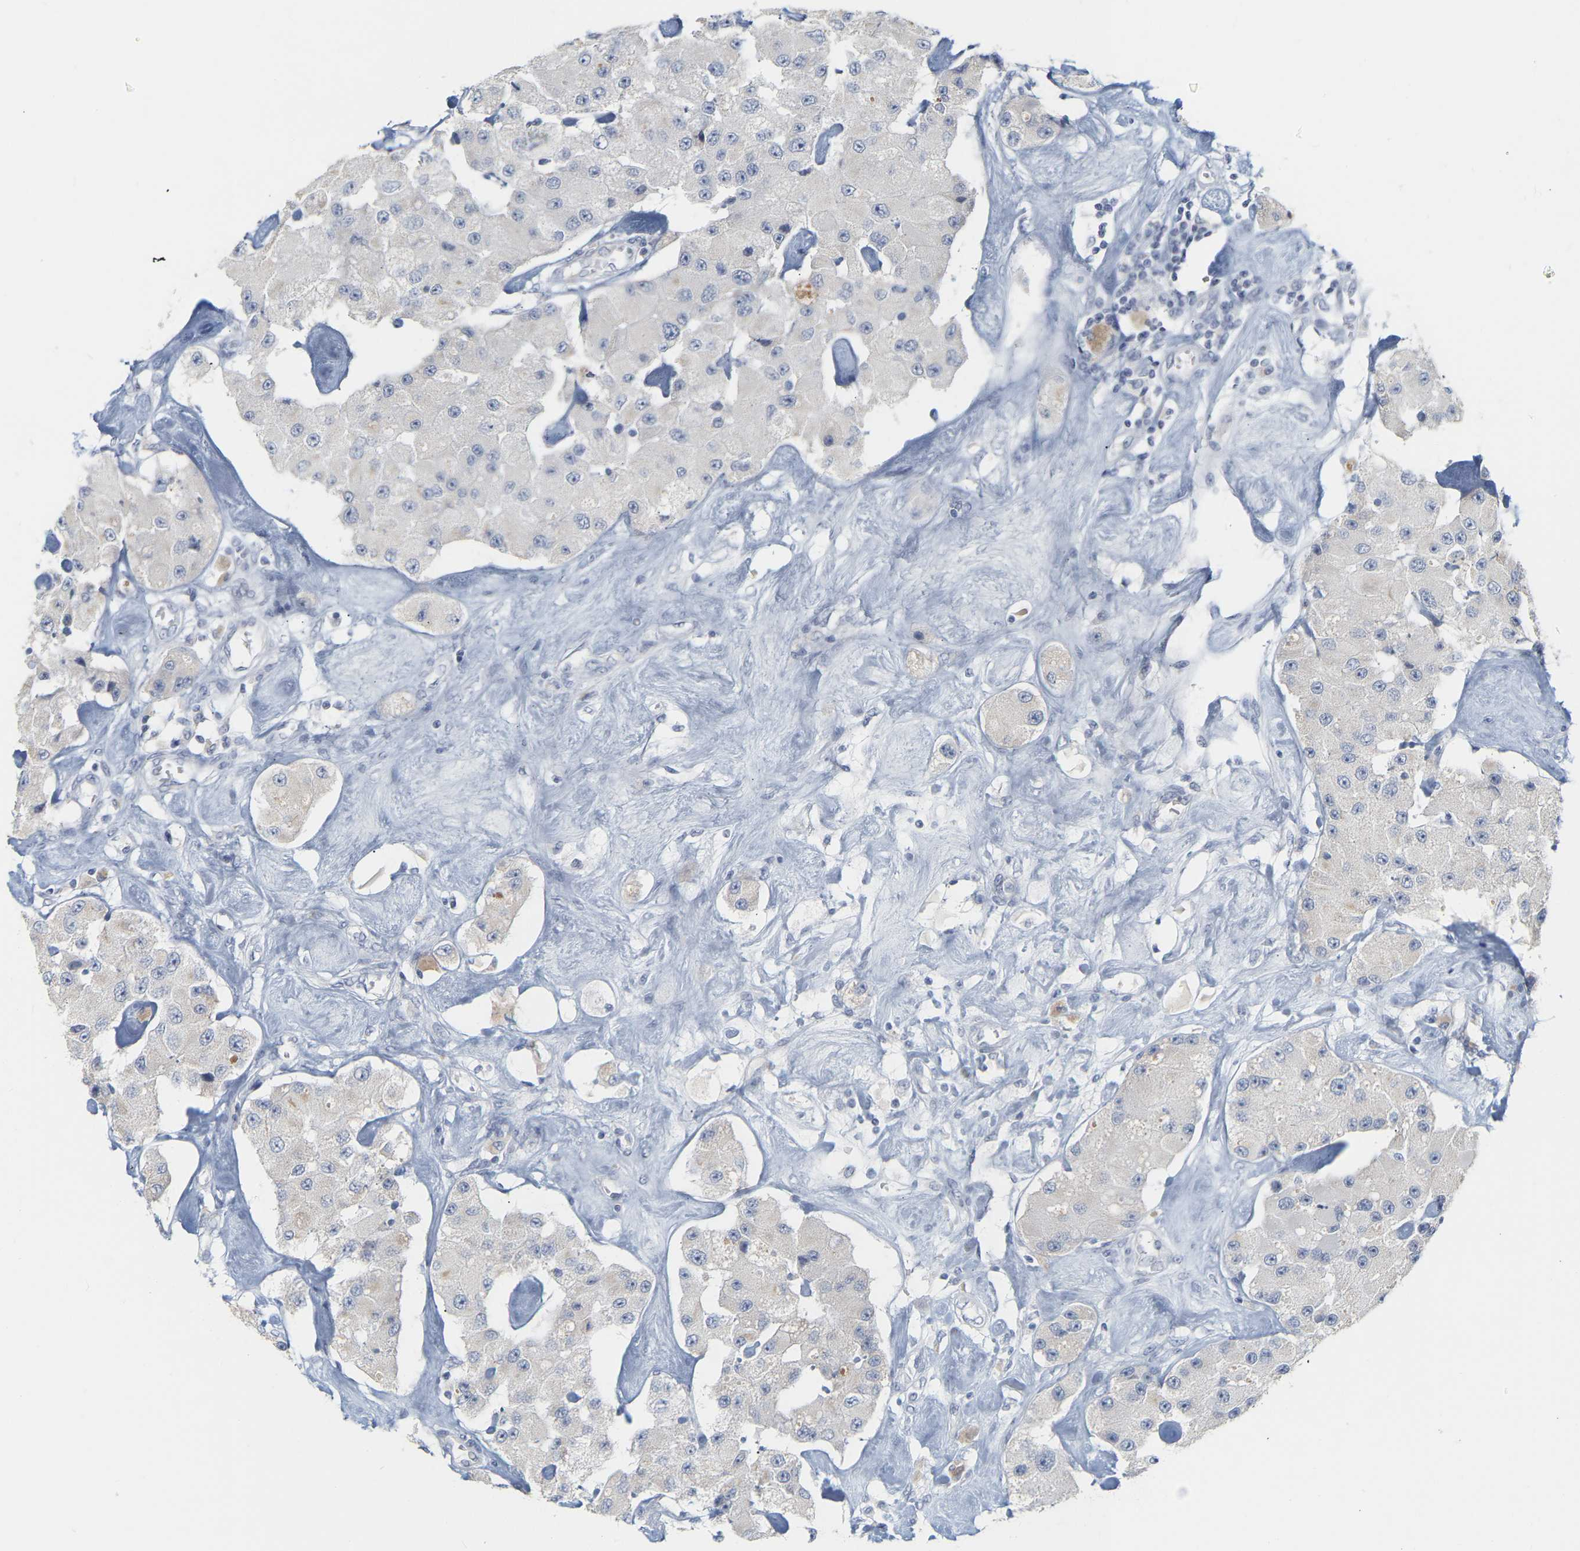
{"staining": {"intensity": "negative", "quantity": "none", "location": "none"}, "tissue": "carcinoid", "cell_type": "Tumor cells", "image_type": "cancer", "snomed": [{"axis": "morphology", "description": "Carcinoid, malignant, NOS"}, {"axis": "topography", "description": "Pancreas"}], "caption": "IHC photomicrograph of neoplastic tissue: malignant carcinoid stained with DAB displays no significant protein positivity in tumor cells. (DAB immunohistochemistry visualized using brightfield microscopy, high magnification).", "gene": "KRT76", "patient": {"sex": "male", "age": 41}}